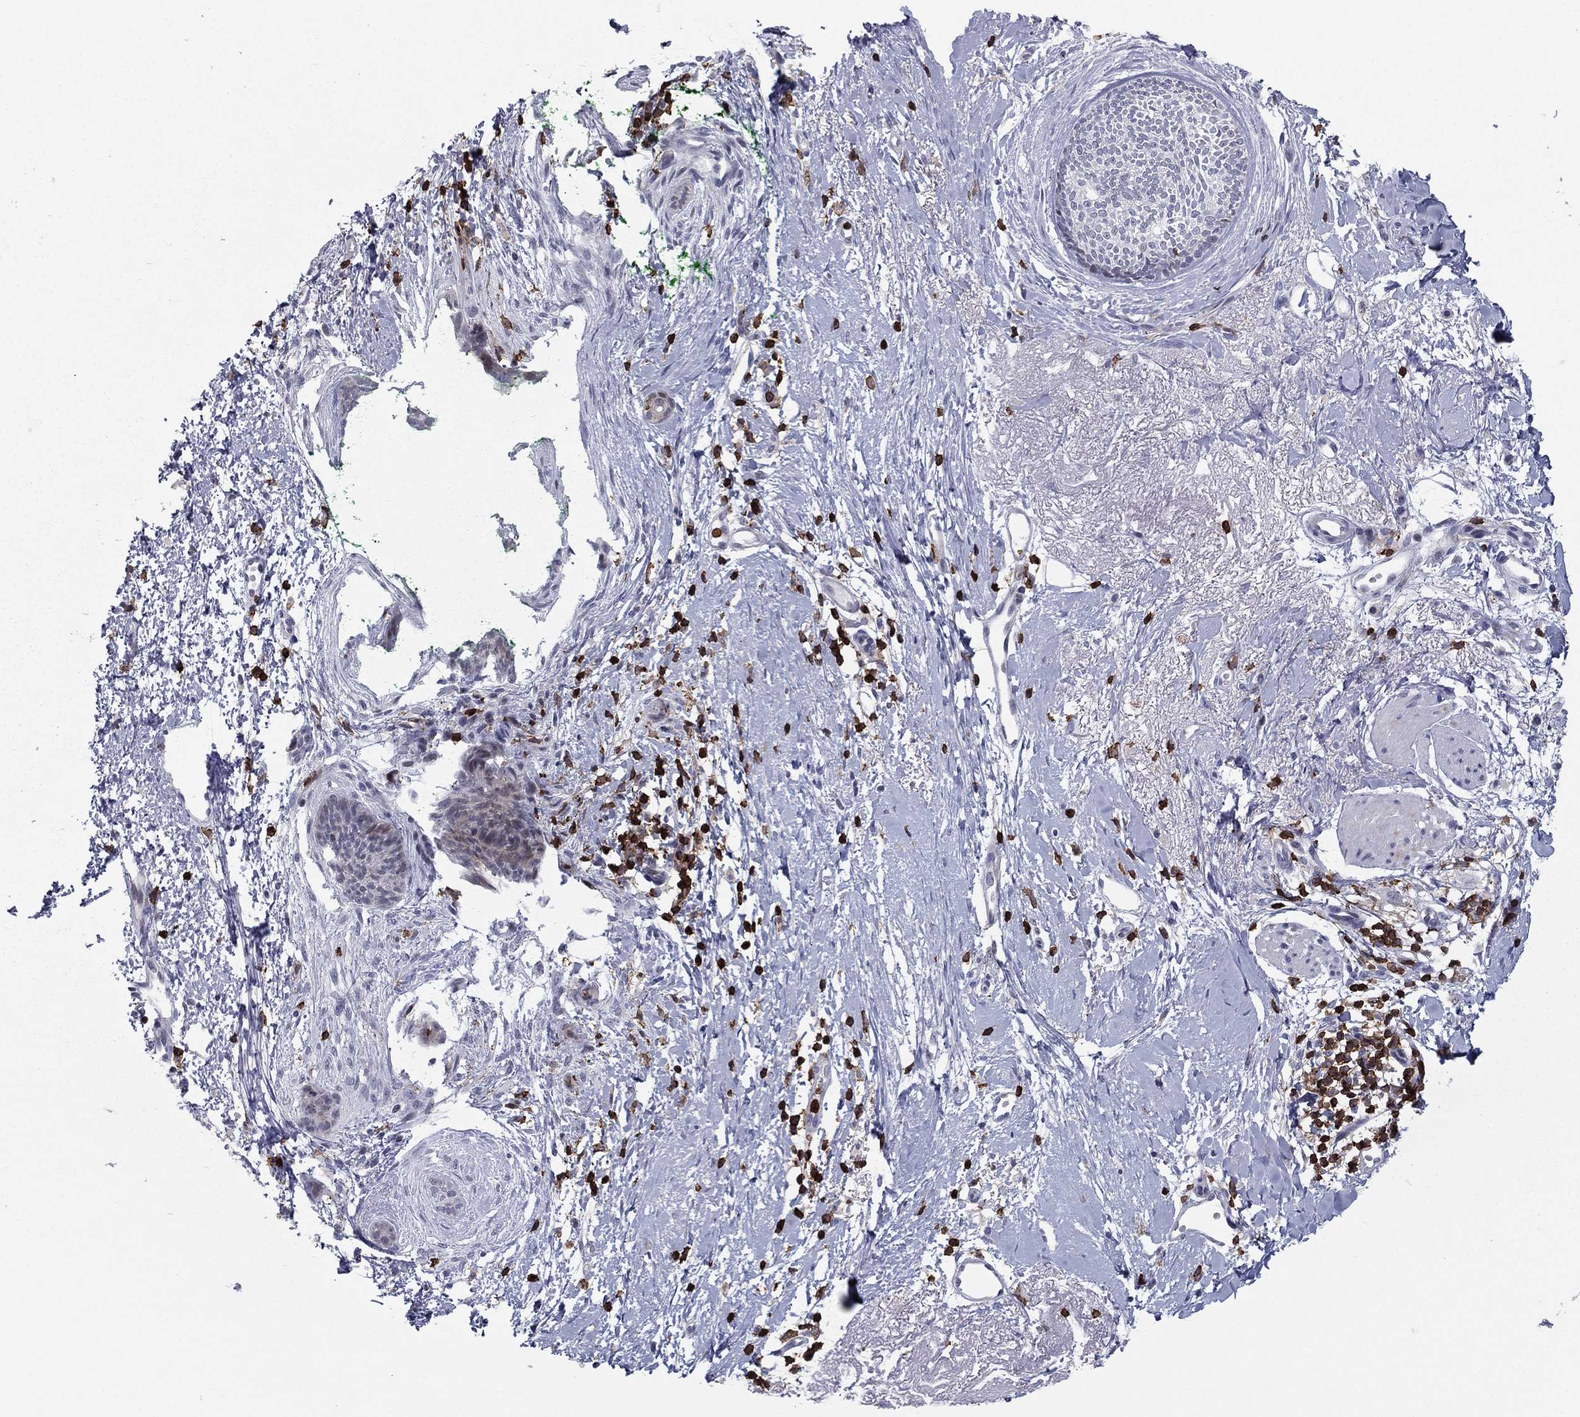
{"staining": {"intensity": "negative", "quantity": "none", "location": "none"}, "tissue": "skin cancer", "cell_type": "Tumor cells", "image_type": "cancer", "snomed": [{"axis": "morphology", "description": "Basal cell carcinoma"}, {"axis": "topography", "description": "Skin"}], "caption": "Basal cell carcinoma (skin) stained for a protein using immunohistochemistry displays no positivity tumor cells.", "gene": "ARHGAP27", "patient": {"sex": "female", "age": 65}}